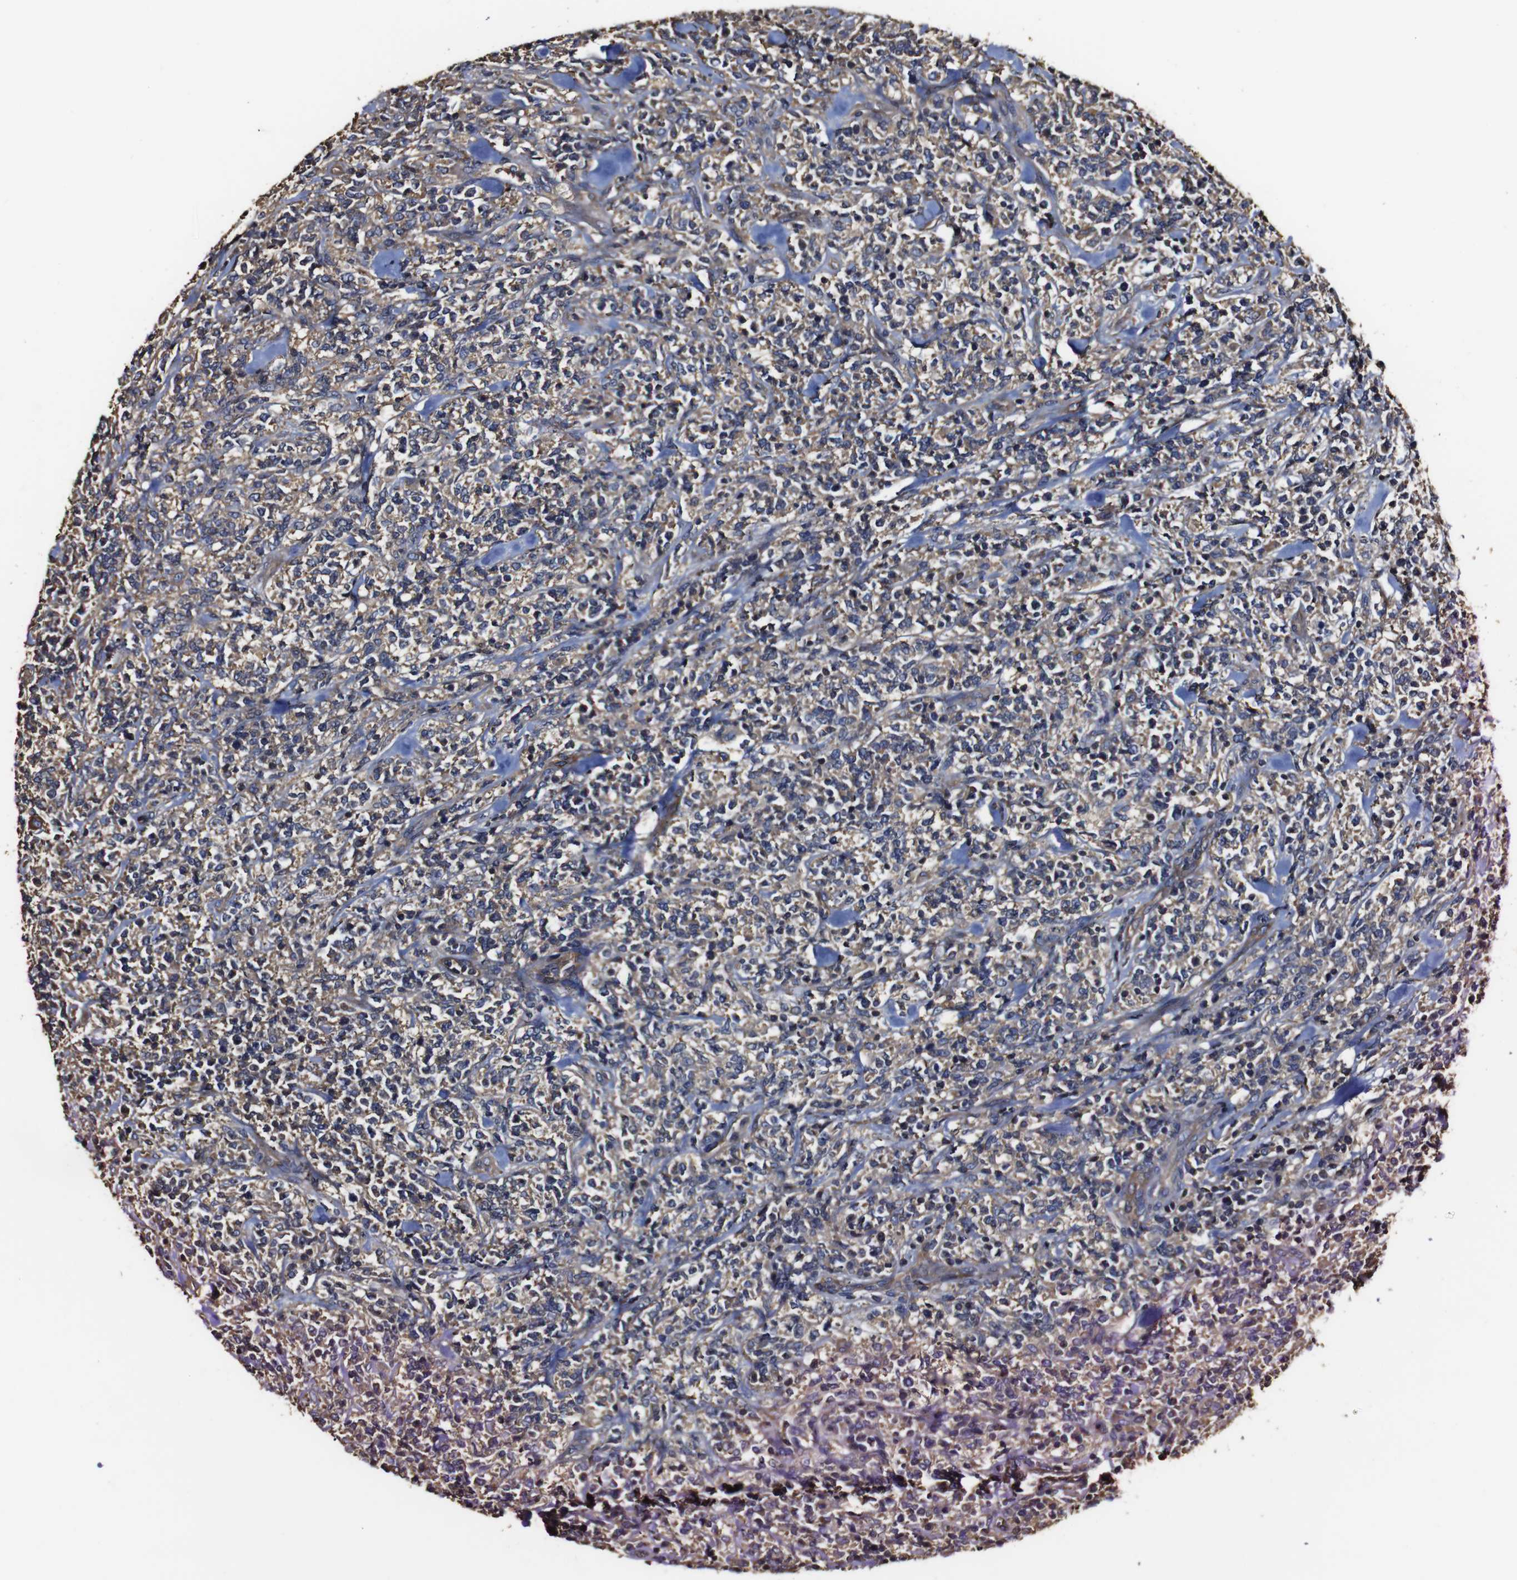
{"staining": {"intensity": "weak", "quantity": "25%-75%", "location": "cytoplasmic/membranous"}, "tissue": "lymphoma", "cell_type": "Tumor cells", "image_type": "cancer", "snomed": [{"axis": "morphology", "description": "Malignant lymphoma, non-Hodgkin's type, High grade"}, {"axis": "topography", "description": "Soft tissue"}], "caption": "IHC micrograph of human high-grade malignant lymphoma, non-Hodgkin's type stained for a protein (brown), which reveals low levels of weak cytoplasmic/membranous positivity in about 25%-75% of tumor cells.", "gene": "MSN", "patient": {"sex": "male", "age": 18}}